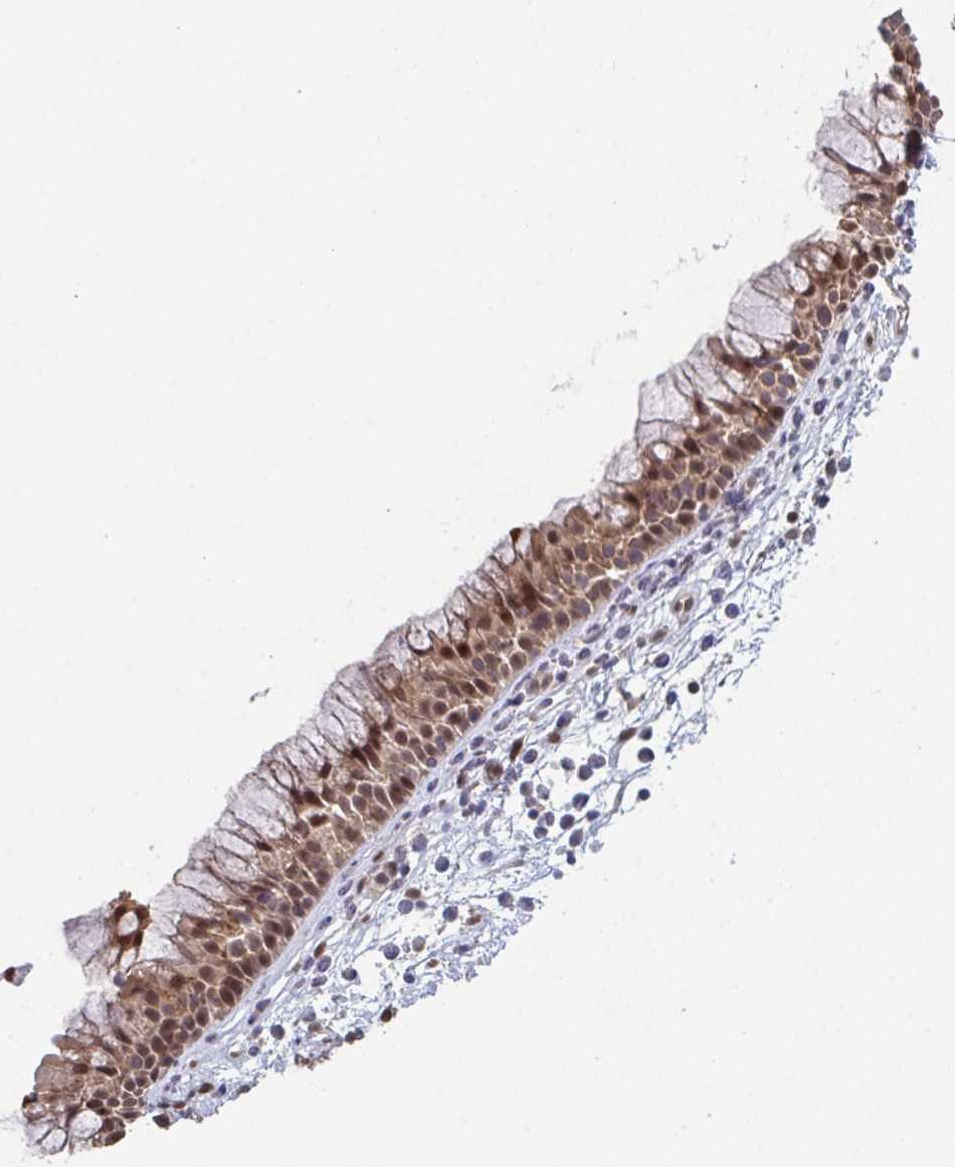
{"staining": {"intensity": "moderate", "quantity": ">75%", "location": "cytoplasmic/membranous,nuclear"}, "tissue": "nasopharynx", "cell_type": "Respiratory epithelial cells", "image_type": "normal", "snomed": [{"axis": "morphology", "description": "Normal tissue, NOS"}, {"axis": "topography", "description": "Nasopharynx"}], "caption": "High-power microscopy captured an immunohistochemistry photomicrograph of benign nasopharynx, revealing moderate cytoplasmic/membranous,nuclear expression in approximately >75% of respiratory epithelial cells. The staining was performed using DAB (3,3'-diaminobenzidine), with brown indicating positive protein expression. Nuclei are stained blue with hematoxylin.", "gene": "ACD", "patient": {"sex": "male", "age": 56}}